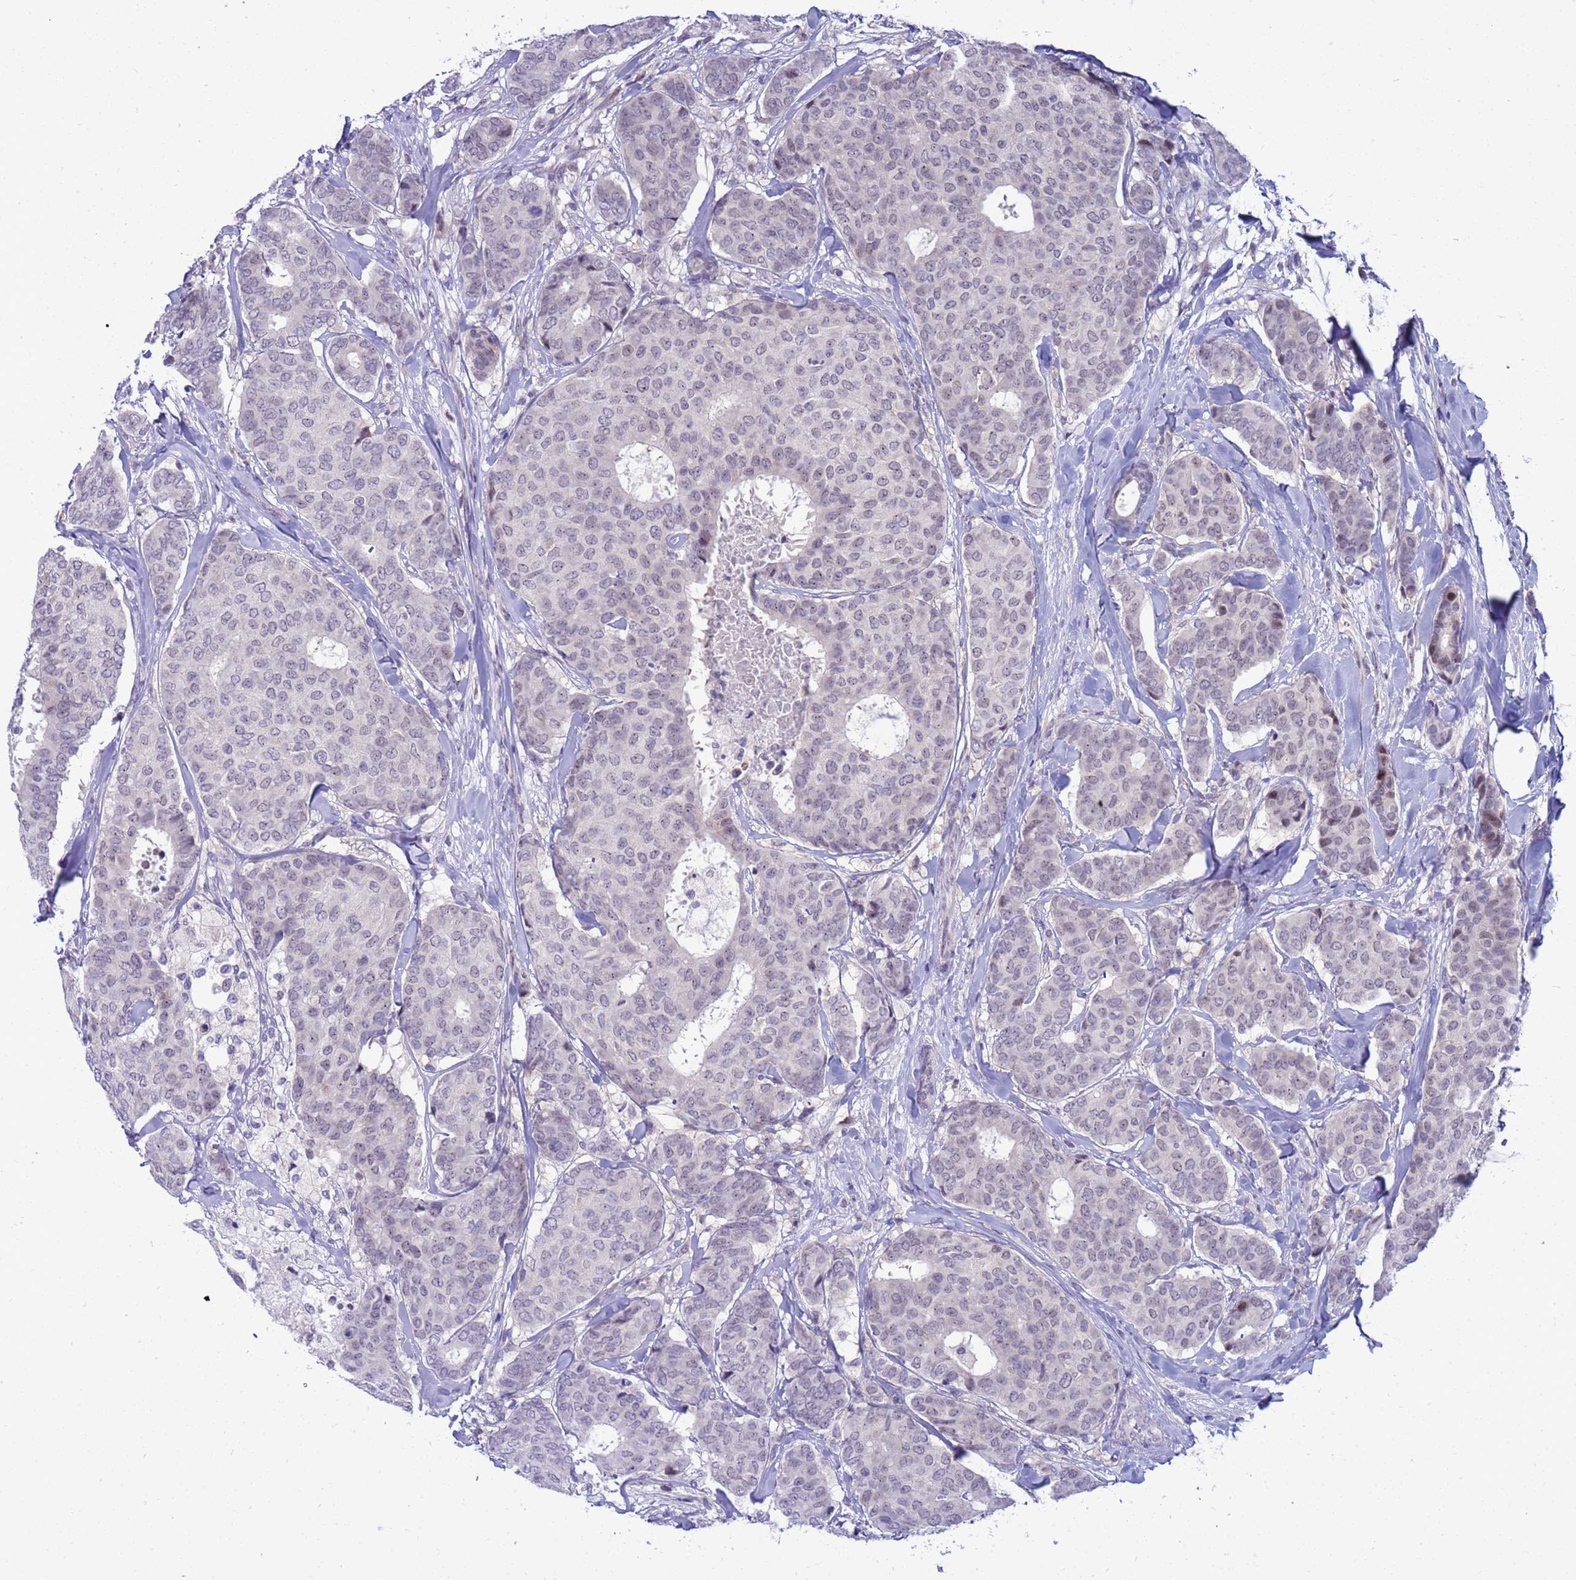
{"staining": {"intensity": "weak", "quantity": "<25%", "location": "nuclear"}, "tissue": "breast cancer", "cell_type": "Tumor cells", "image_type": "cancer", "snomed": [{"axis": "morphology", "description": "Duct carcinoma"}, {"axis": "topography", "description": "Breast"}], "caption": "Tumor cells show no significant staining in breast cancer. The staining is performed using DAB (3,3'-diaminobenzidine) brown chromogen with nuclei counter-stained in using hematoxylin.", "gene": "LRATD1", "patient": {"sex": "female", "age": 75}}